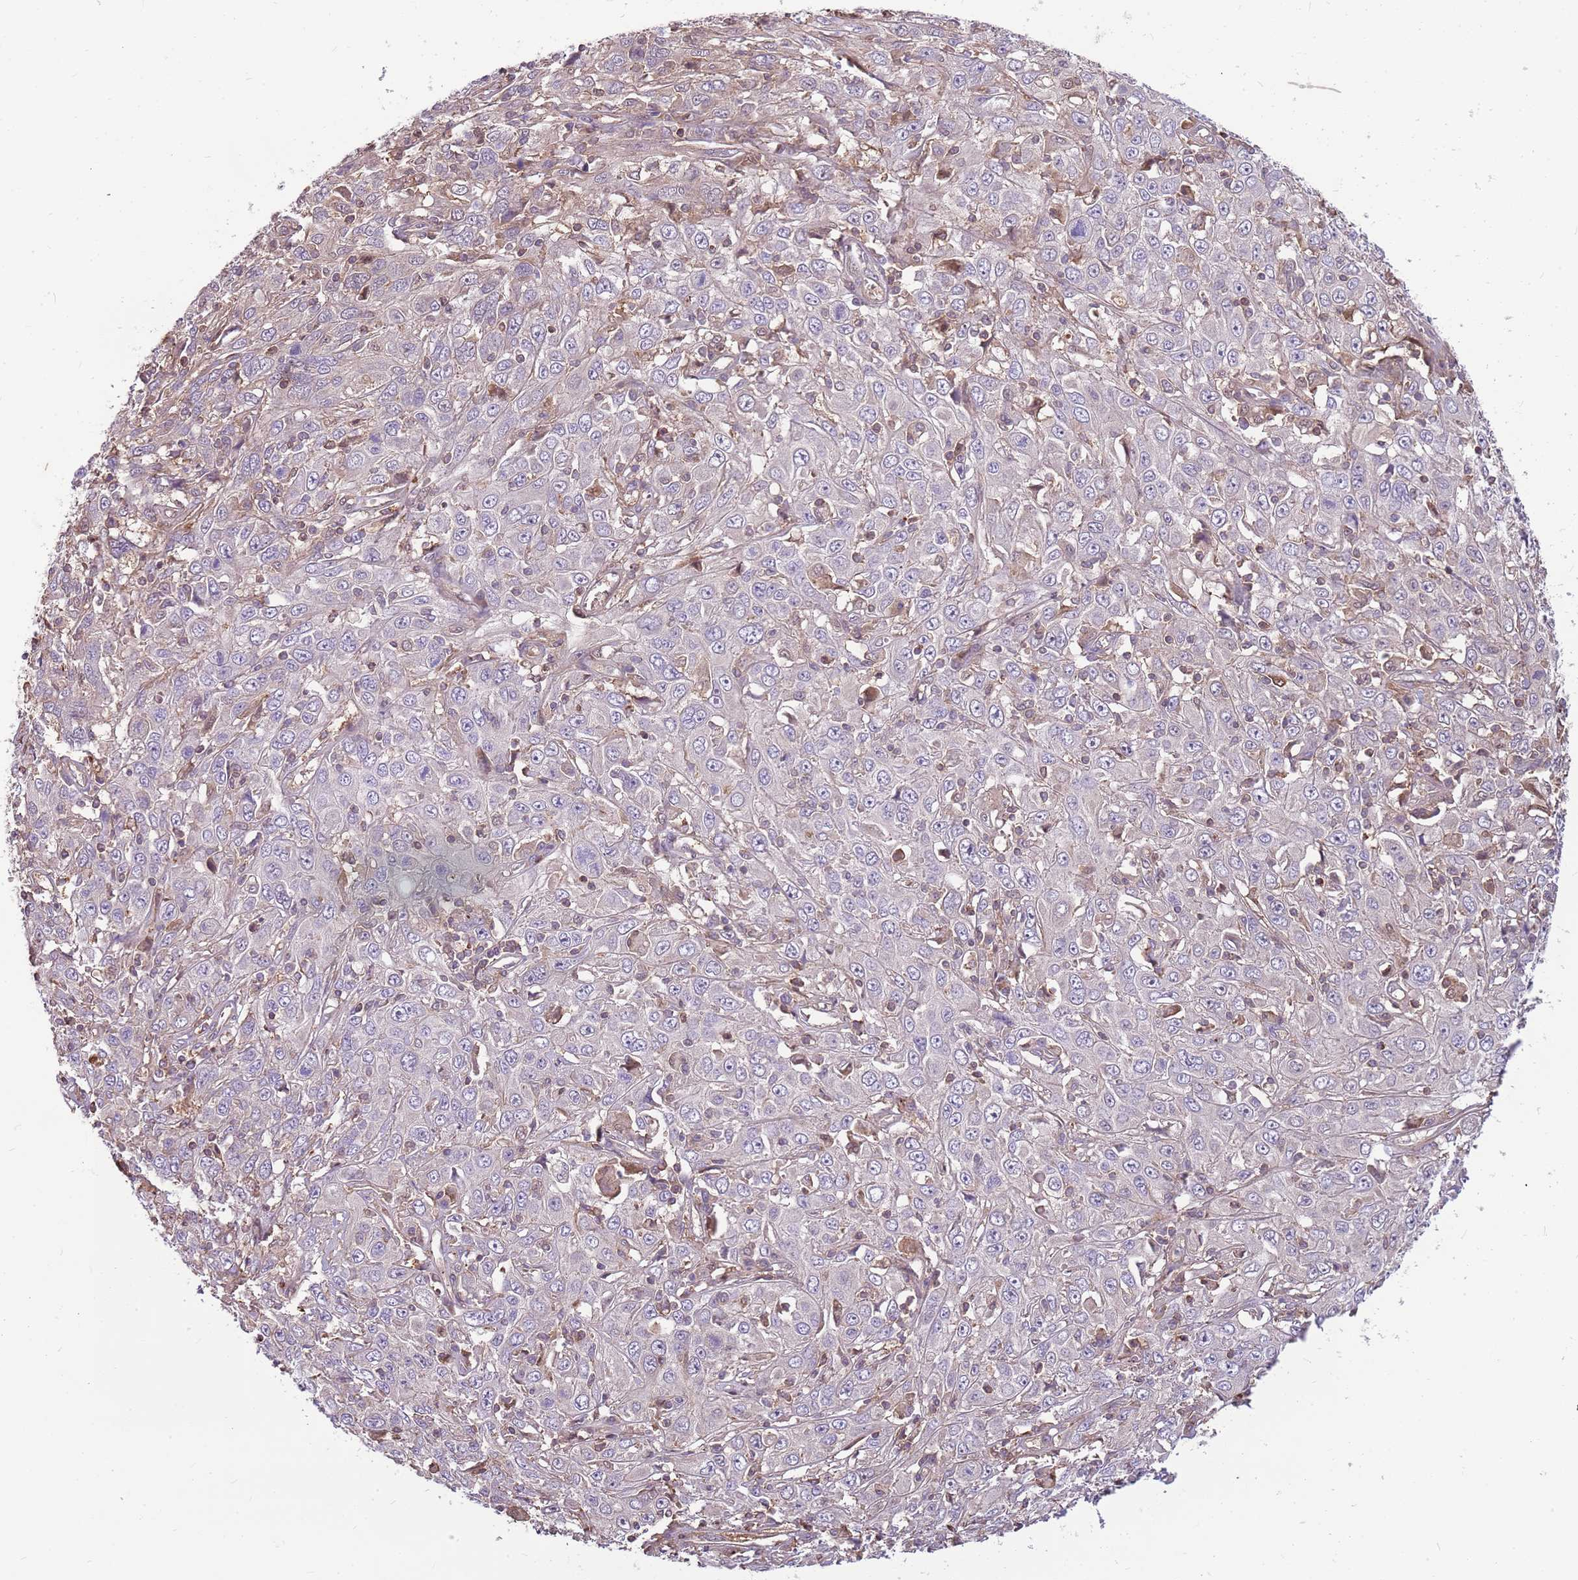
{"staining": {"intensity": "negative", "quantity": "none", "location": "none"}, "tissue": "cervical cancer", "cell_type": "Tumor cells", "image_type": "cancer", "snomed": [{"axis": "morphology", "description": "Squamous cell carcinoma, NOS"}, {"axis": "topography", "description": "Cervix"}], "caption": "High magnification brightfield microscopy of cervical cancer (squamous cell carcinoma) stained with DAB (brown) and counterstained with hematoxylin (blue): tumor cells show no significant staining.", "gene": "MVD", "patient": {"sex": "female", "age": 46}}